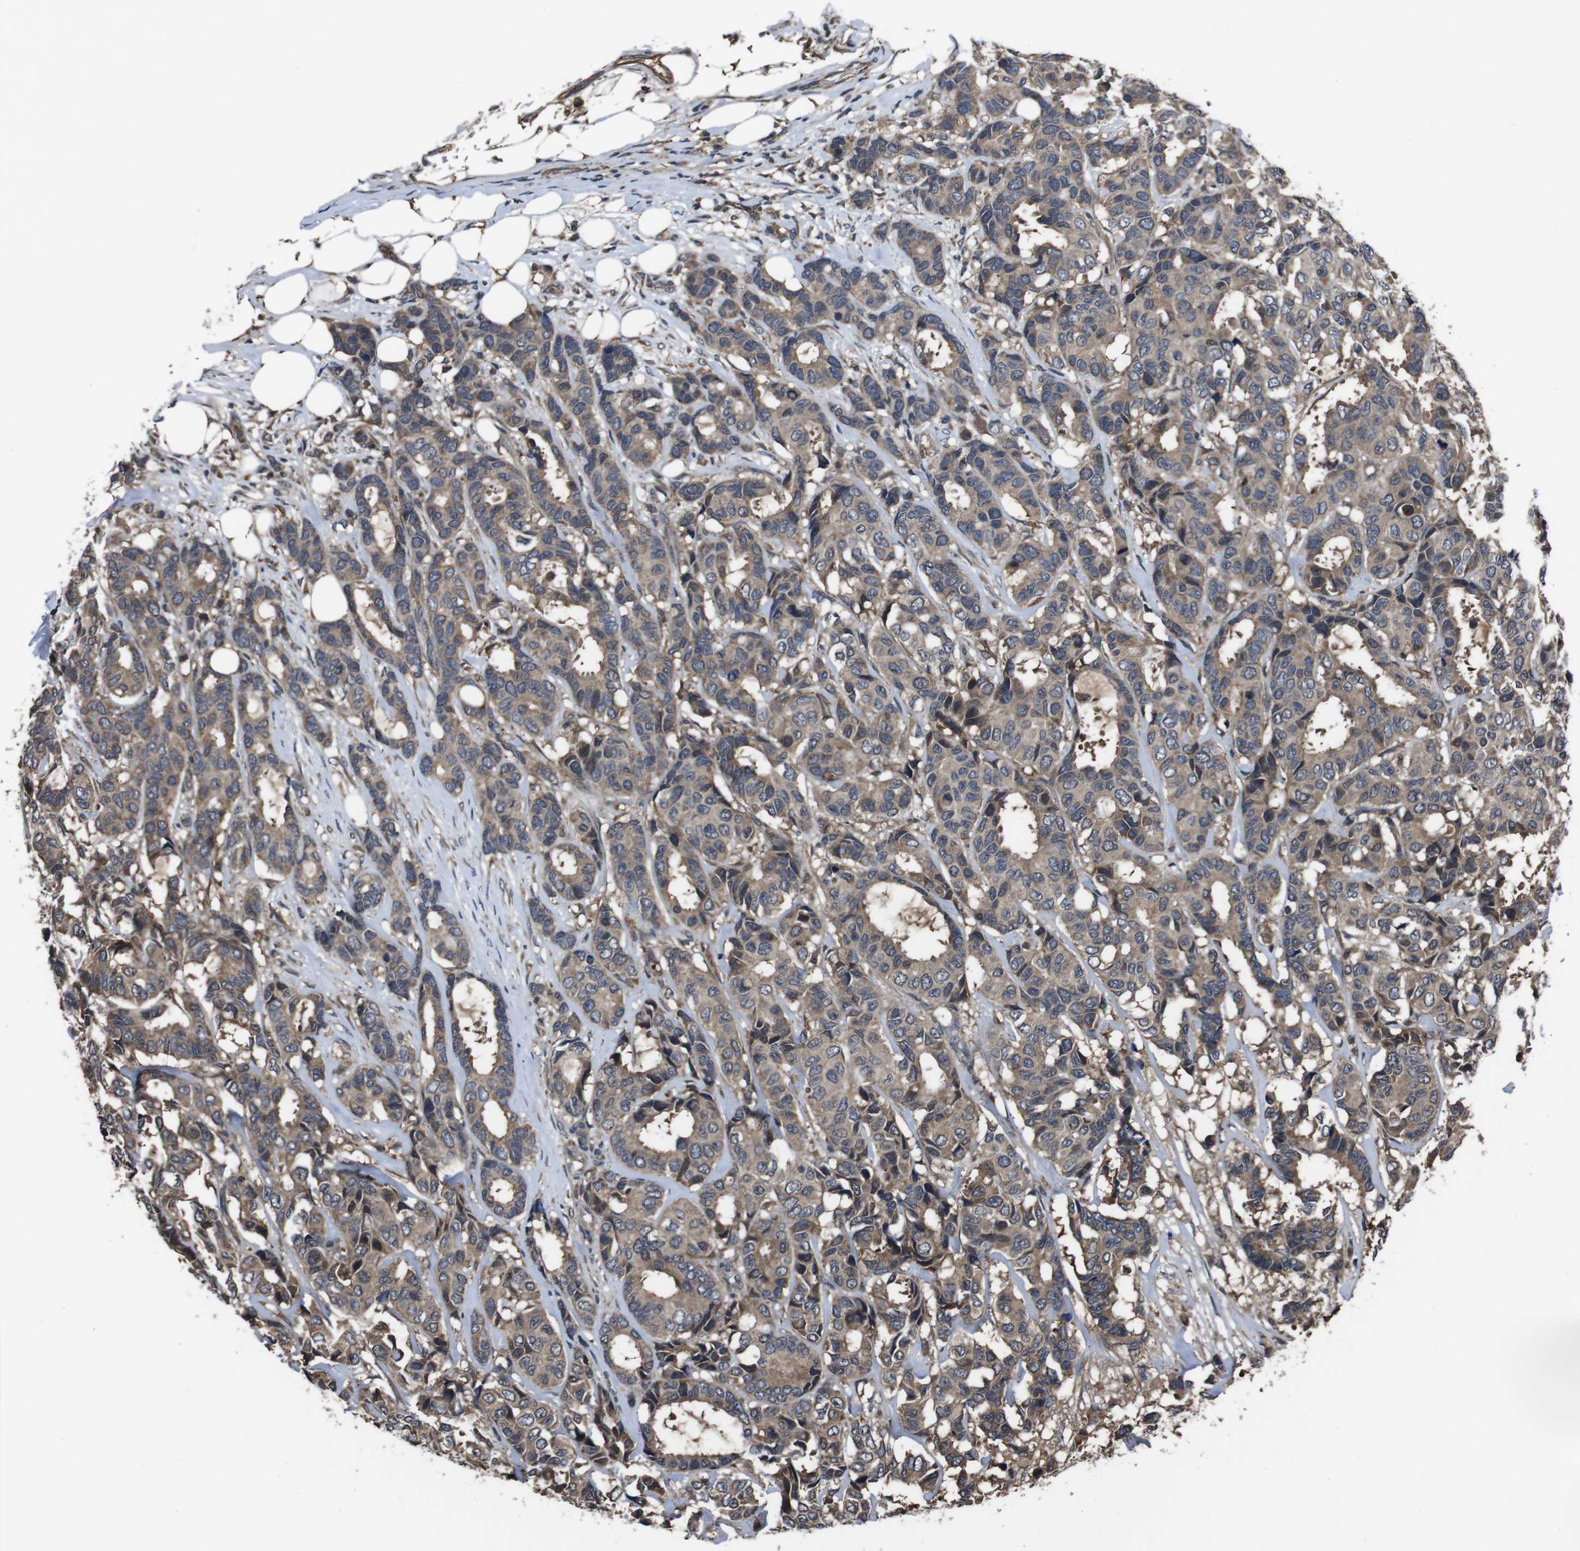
{"staining": {"intensity": "weak", "quantity": ">75%", "location": "cytoplasmic/membranous"}, "tissue": "breast cancer", "cell_type": "Tumor cells", "image_type": "cancer", "snomed": [{"axis": "morphology", "description": "Duct carcinoma"}, {"axis": "topography", "description": "Breast"}], "caption": "IHC photomicrograph of neoplastic tissue: human breast cancer stained using IHC exhibits low levels of weak protein expression localized specifically in the cytoplasmic/membranous of tumor cells, appearing as a cytoplasmic/membranous brown color.", "gene": "CXCL11", "patient": {"sex": "female", "age": 87}}